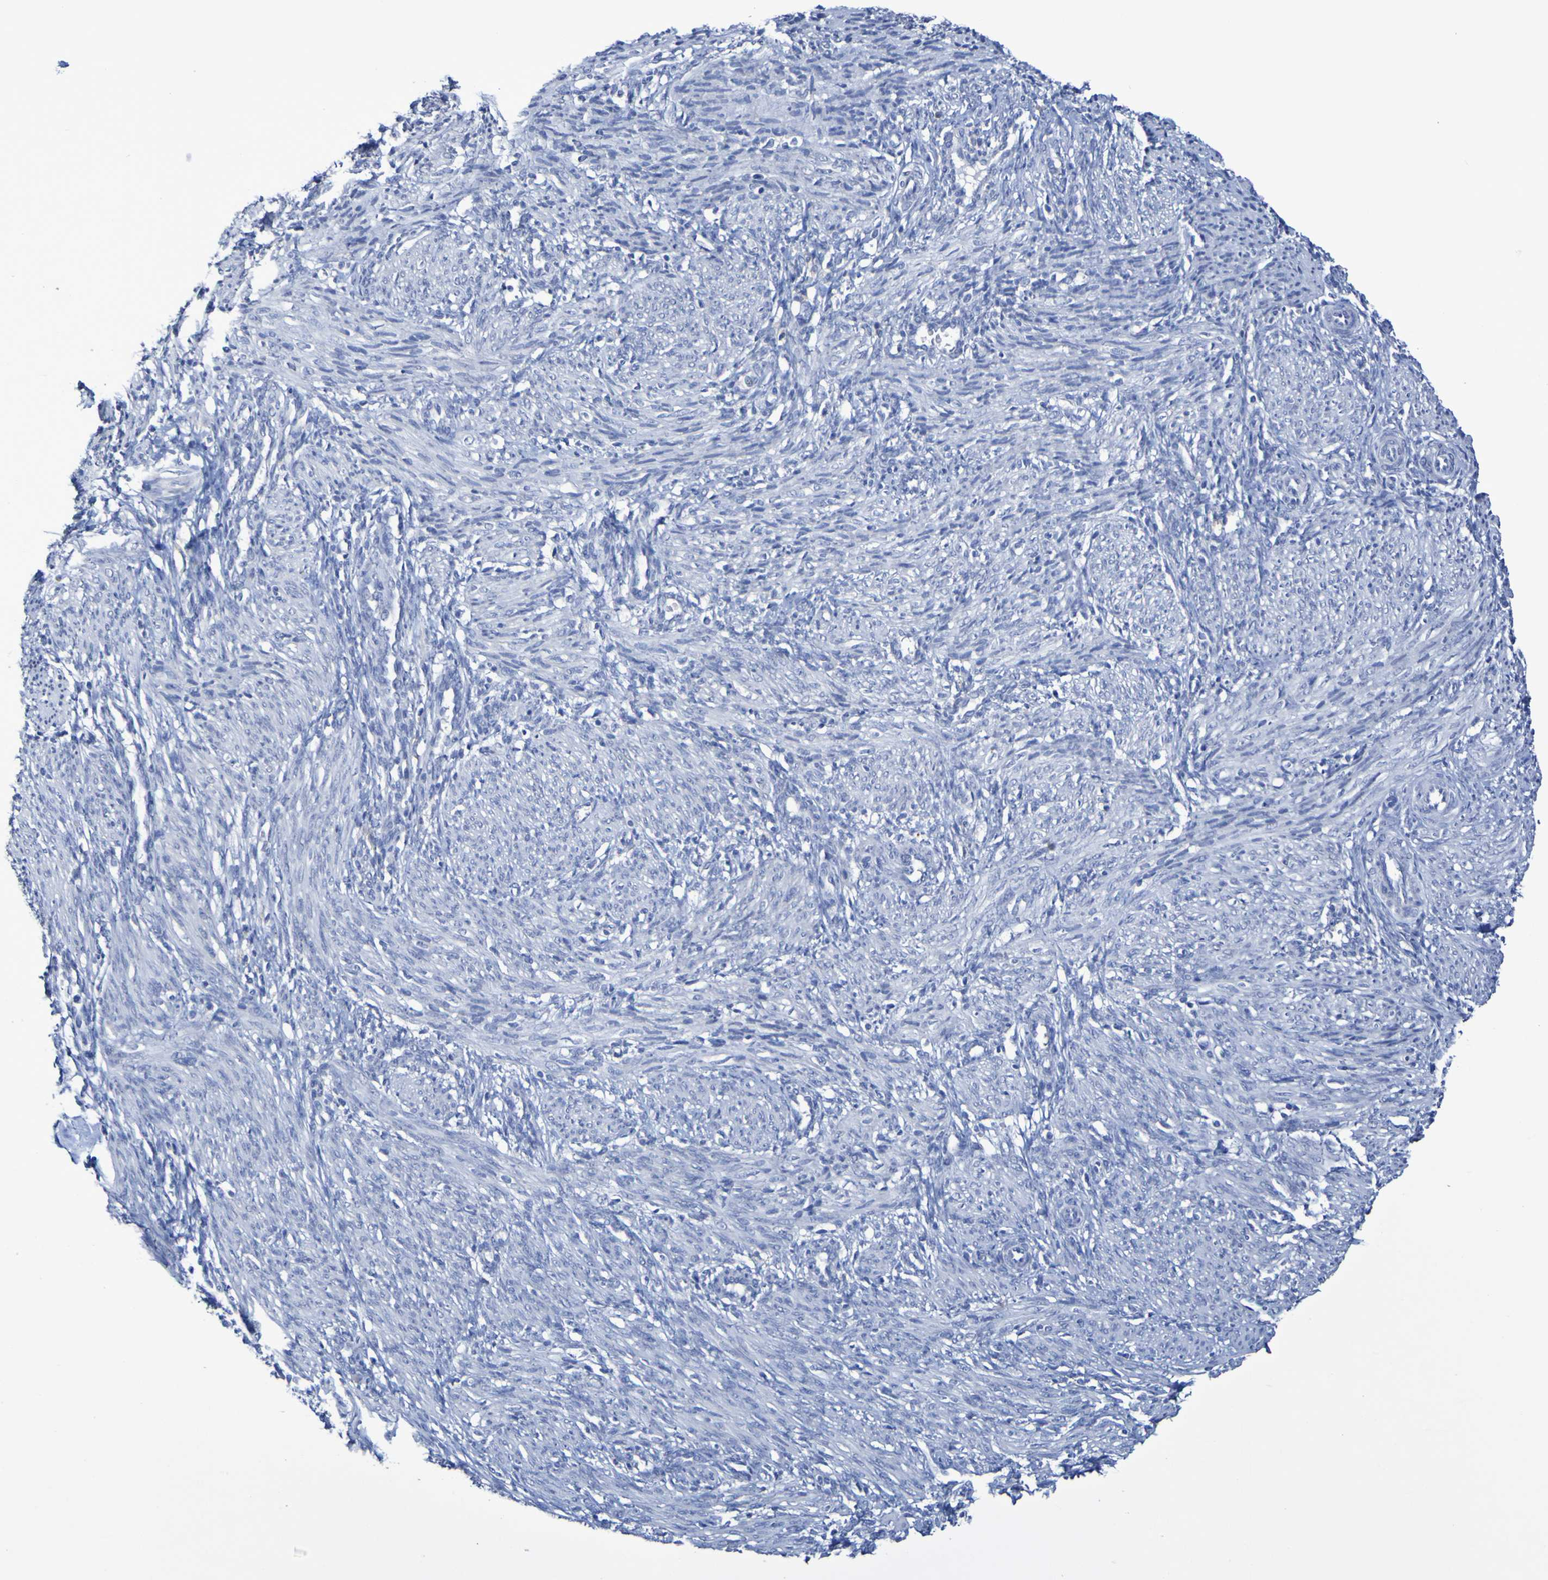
{"staining": {"intensity": "negative", "quantity": "none", "location": "none"}, "tissue": "smooth muscle", "cell_type": "Smooth muscle cells", "image_type": "normal", "snomed": [{"axis": "morphology", "description": "Normal tissue, NOS"}, {"axis": "topography", "description": "Endometrium"}], "caption": "Micrograph shows no significant protein expression in smooth muscle cells of normal smooth muscle. (DAB immunohistochemistry (IHC), high magnification).", "gene": "SLC3A2", "patient": {"sex": "female", "age": 33}}